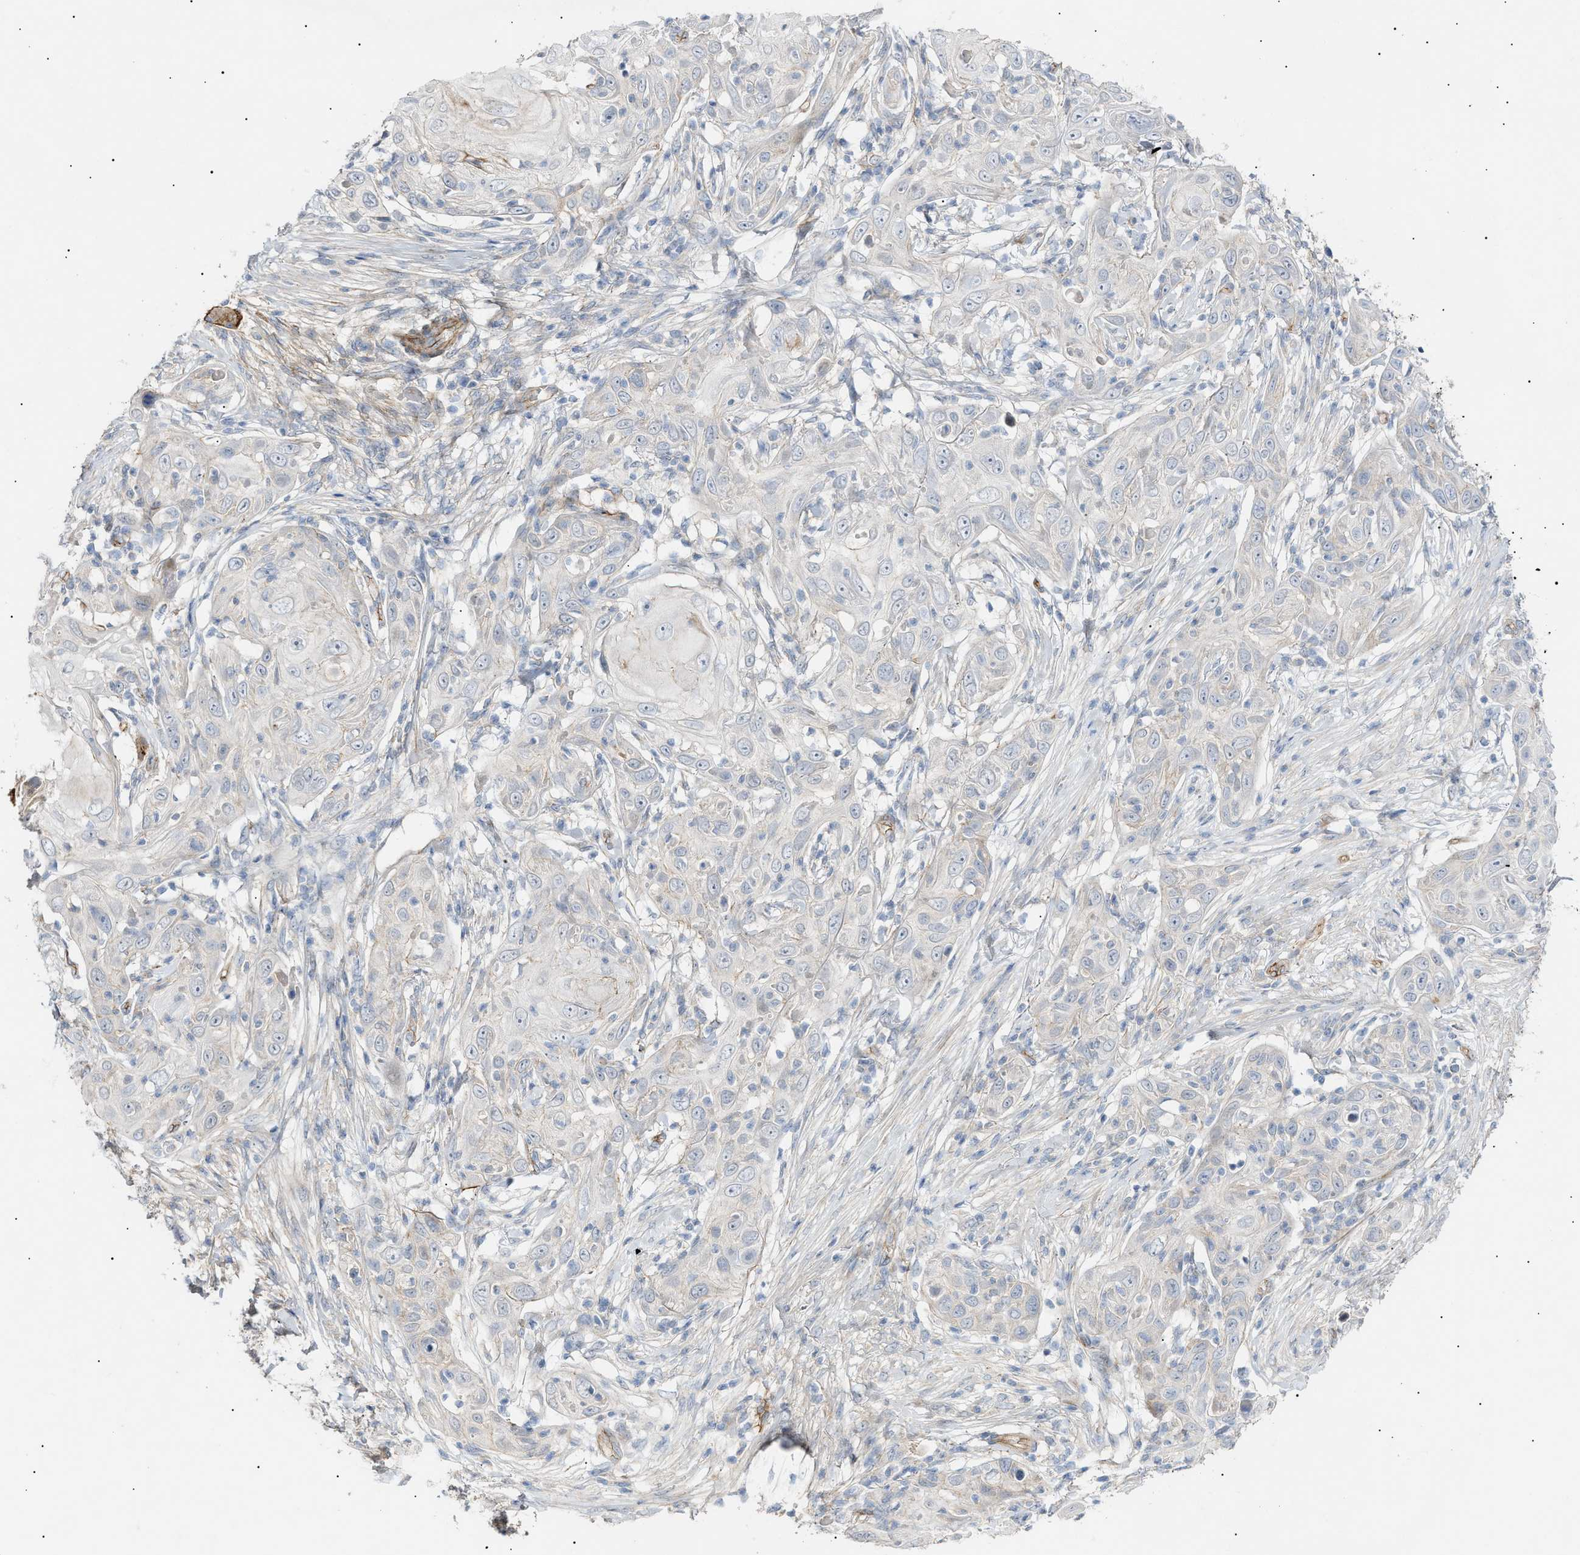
{"staining": {"intensity": "negative", "quantity": "none", "location": "none"}, "tissue": "skin cancer", "cell_type": "Tumor cells", "image_type": "cancer", "snomed": [{"axis": "morphology", "description": "Squamous cell carcinoma, NOS"}, {"axis": "topography", "description": "Skin"}], "caption": "Immunohistochemistry photomicrograph of neoplastic tissue: human skin cancer (squamous cell carcinoma) stained with DAB (3,3'-diaminobenzidine) demonstrates no significant protein expression in tumor cells.", "gene": "ZFHX2", "patient": {"sex": "female", "age": 88}}